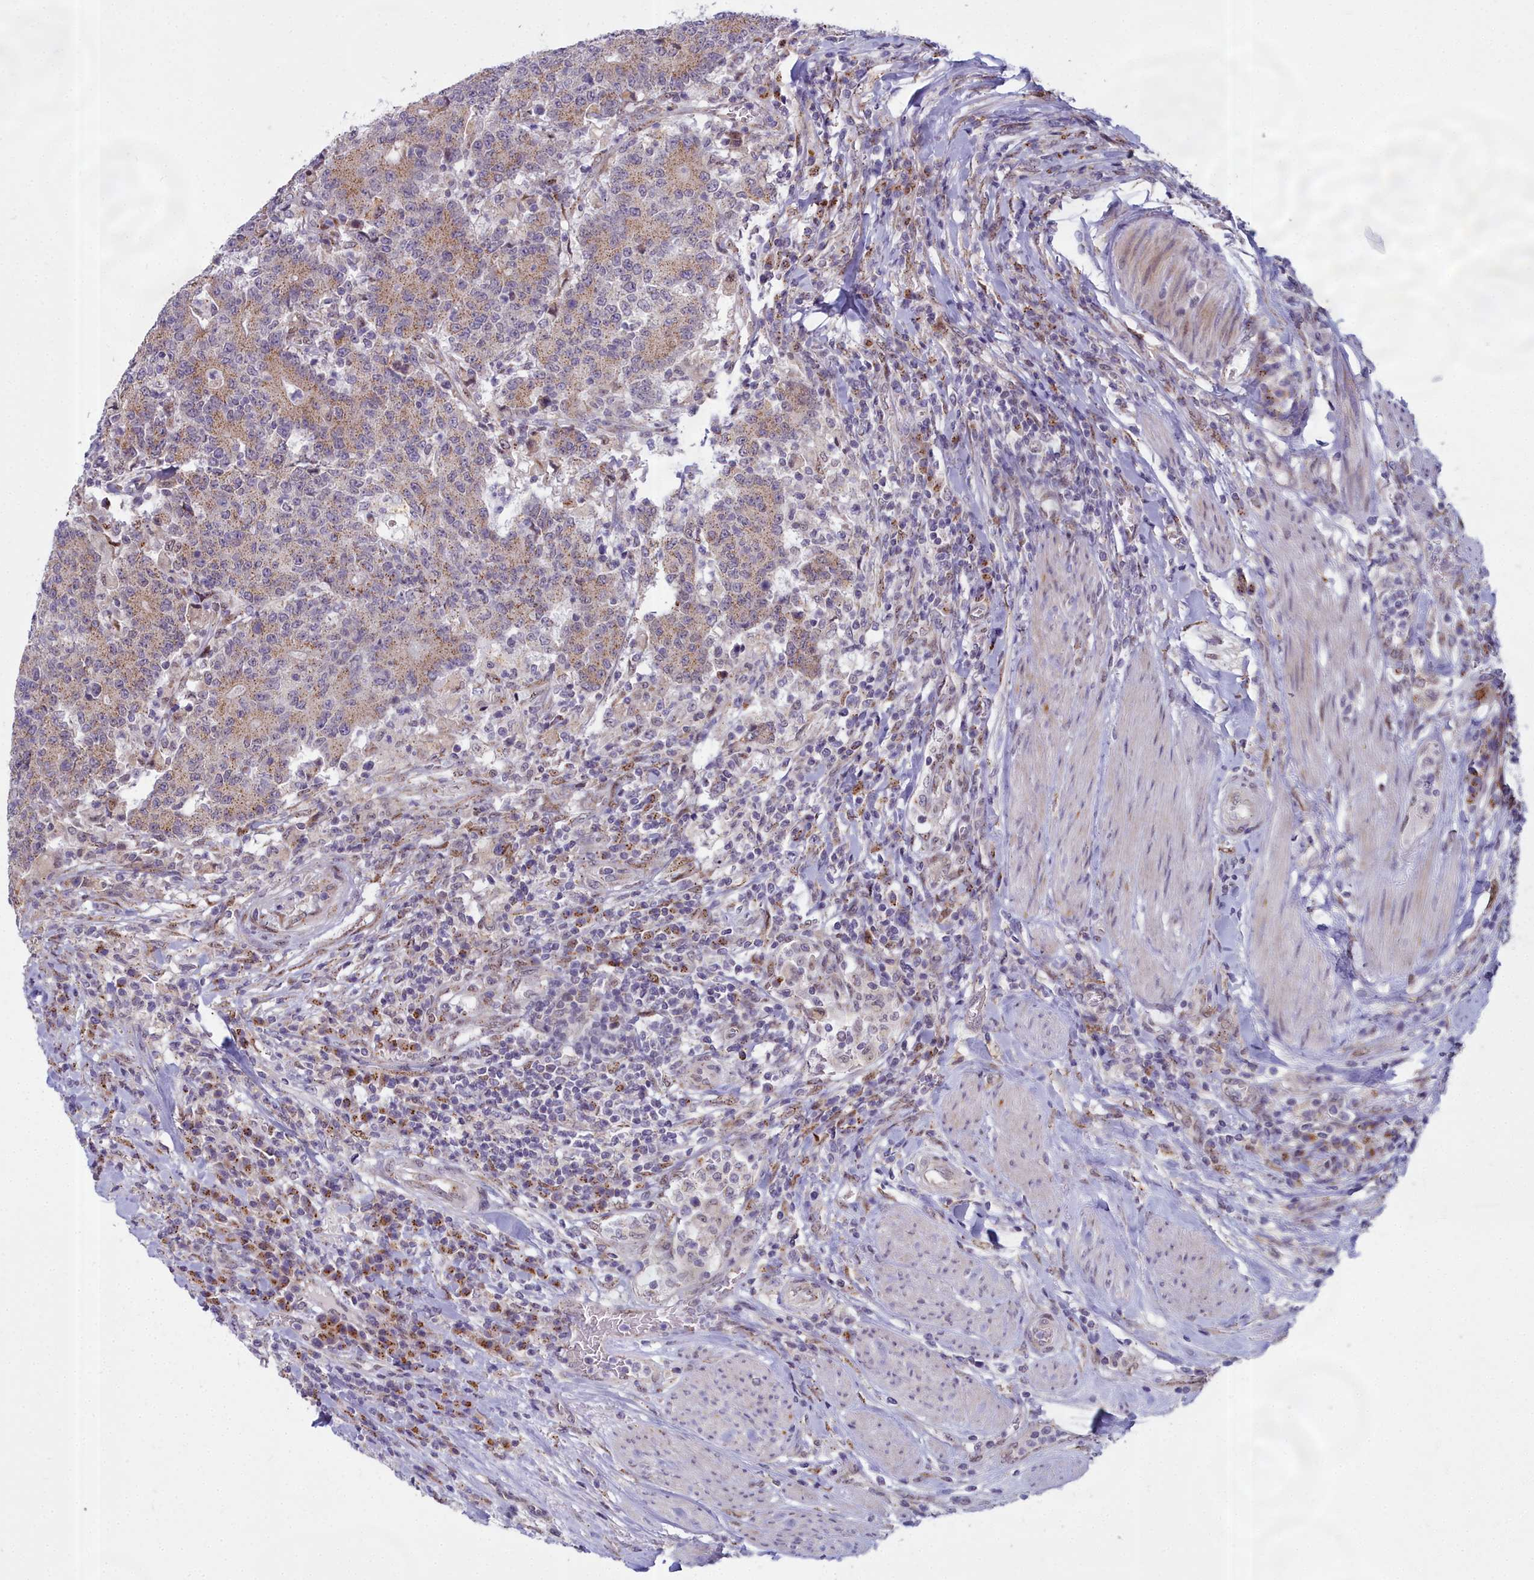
{"staining": {"intensity": "weak", "quantity": ">75%", "location": "cytoplasmic/membranous"}, "tissue": "colorectal cancer", "cell_type": "Tumor cells", "image_type": "cancer", "snomed": [{"axis": "morphology", "description": "Adenocarcinoma, NOS"}, {"axis": "topography", "description": "Colon"}], "caption": "A low amount of weak cytoplasmic/membranous staining is appreciated in approximately >75% of tumor cells in colorectal cancer (adenocarcinoma) tissue.", "gene": "WDPCP", "patient": {"sex": "female", "age": 75}}